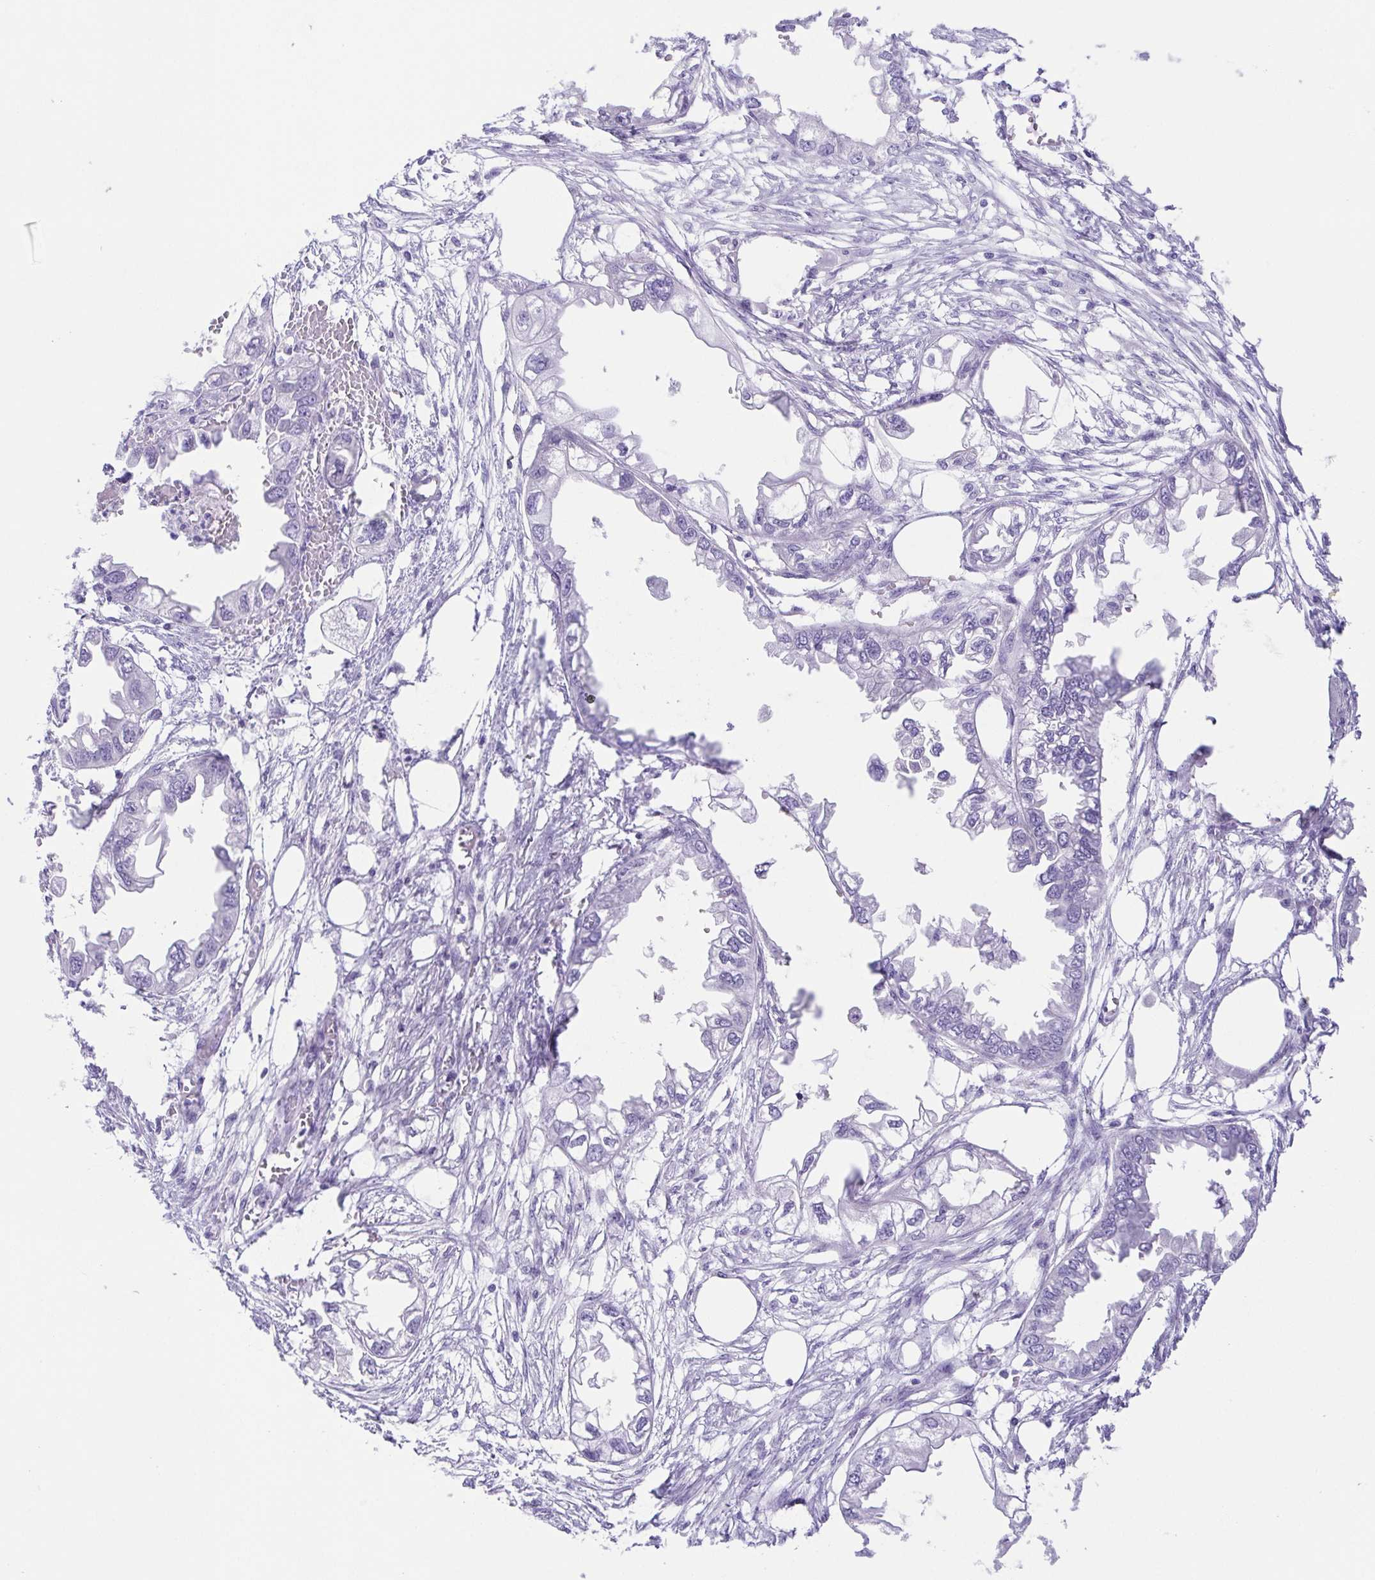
{"staining": {"intensity": "negative", "quantity": "none", "location": "none"}, "tissue": "endometrial cancer", "cell_type": "Tumor cells", "image_type": "cancer", "snomed": [{"axis": "morphology", "description": "Adenocarcinoma, NOS"}, {"axis": "morphology", "description": "Adenocarcinoma, metastatic, NOS"}, {"axis": "topography", "description": "Adipose tissue"}, {"axis": "topography", "description": "Endometrium"}], "caption": "Immunohistochemistry (IHC) photomicrograph of endometrial metastatic adenocarcinoma stained for a protein (brown), which reveals no staining in tumor cells.", "gene": "SPATA4", "patient": {"sex": "female", "age": 67}}